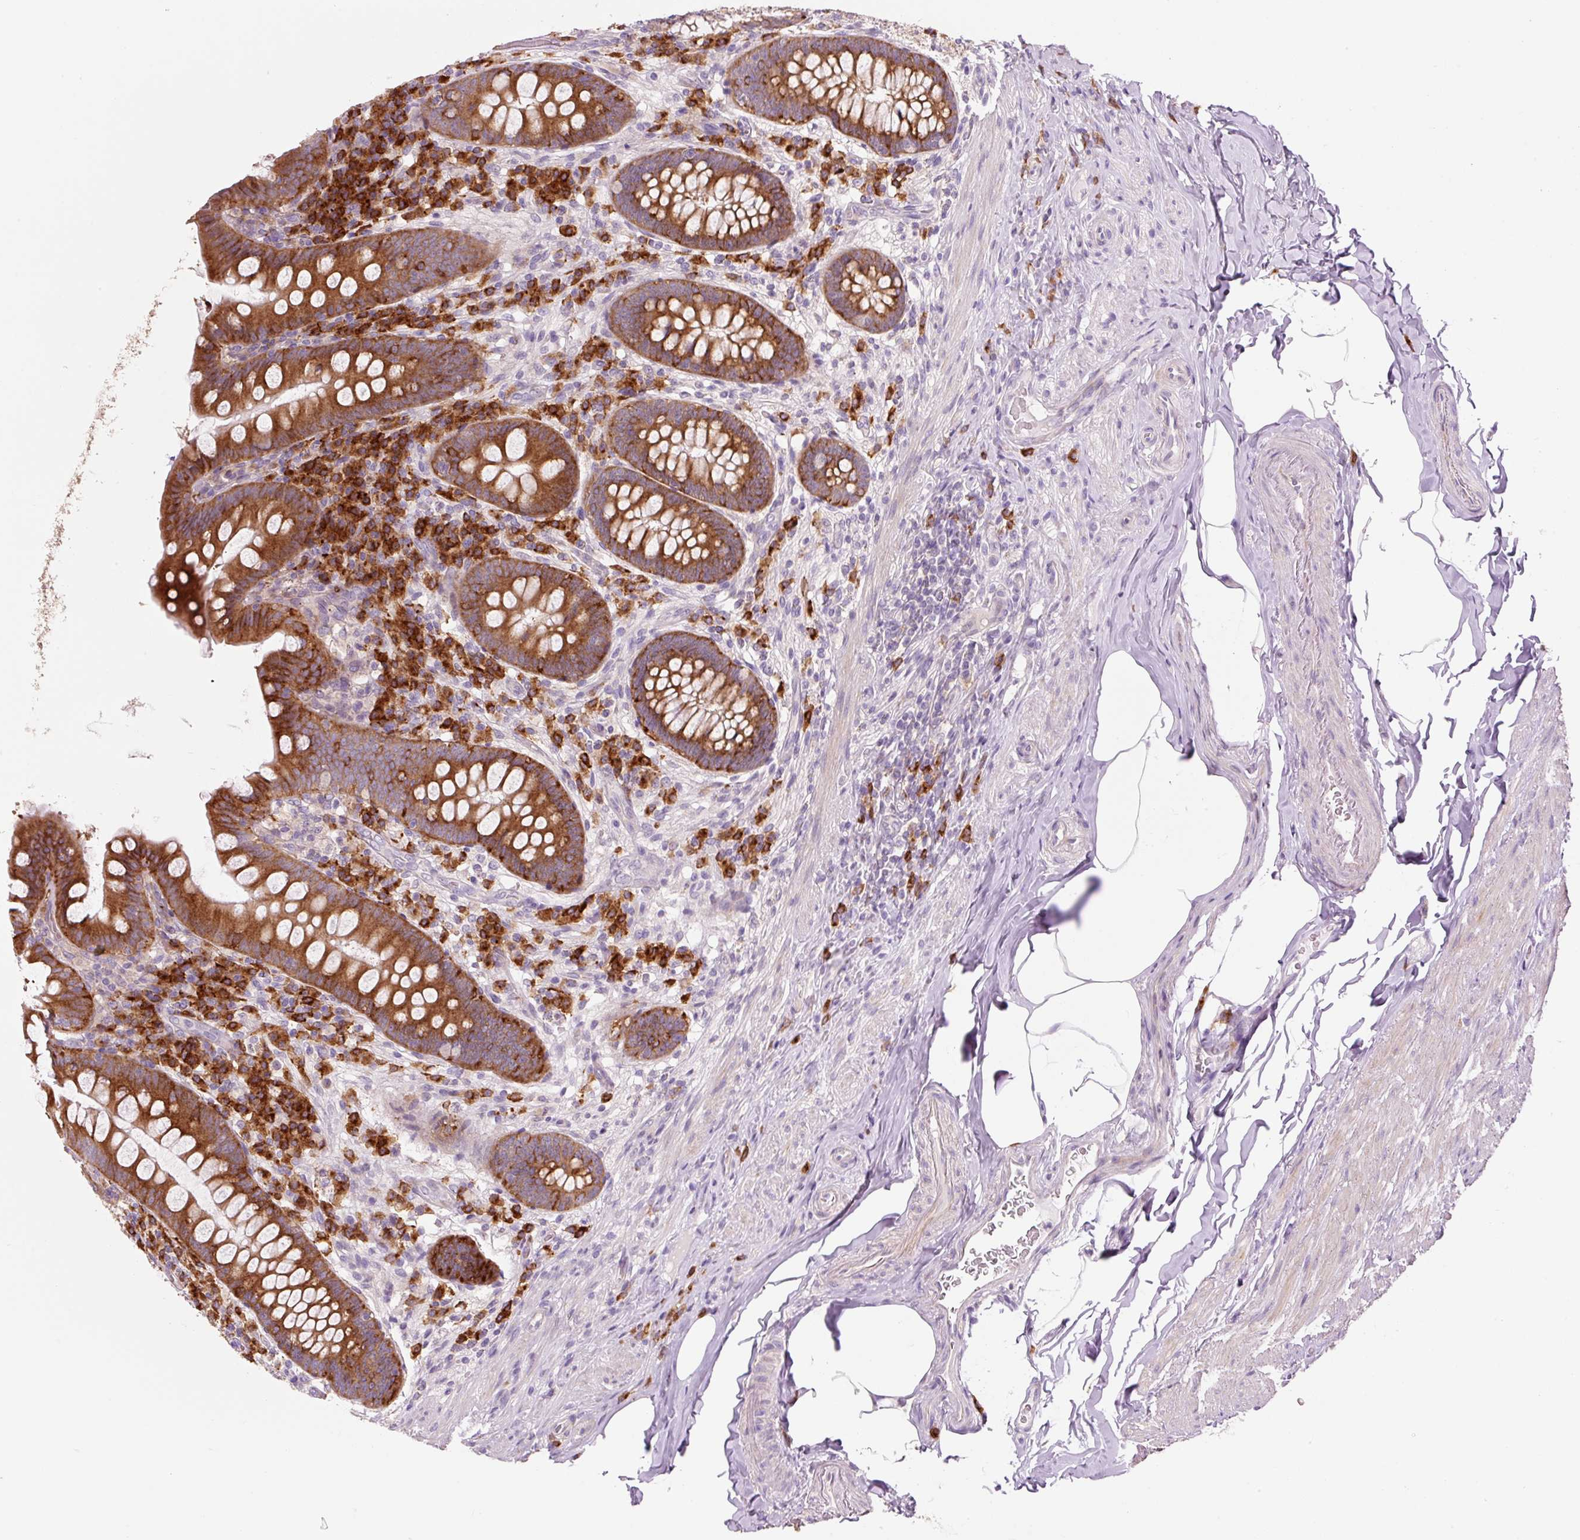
{"staining": {"intensity": "strong", "quantity": ">75%", "location": "cytoplasmic/membranous"}, "tissue": "appendix", "cell_type": "Glandular cells", "image_type": "normal", "snomed": [{"axis": "morphology", "description": "Normal tissue, NOS"}, {"axis": "topography", "description": "Appendix"}], "caption": "Protein analysis of benign appendix reveals strong cytoplasmic/membranous positivity in approximately >75% of glandular cells.", "gene": "HAX1", "patient": {"sex": "male", "age": 71}}